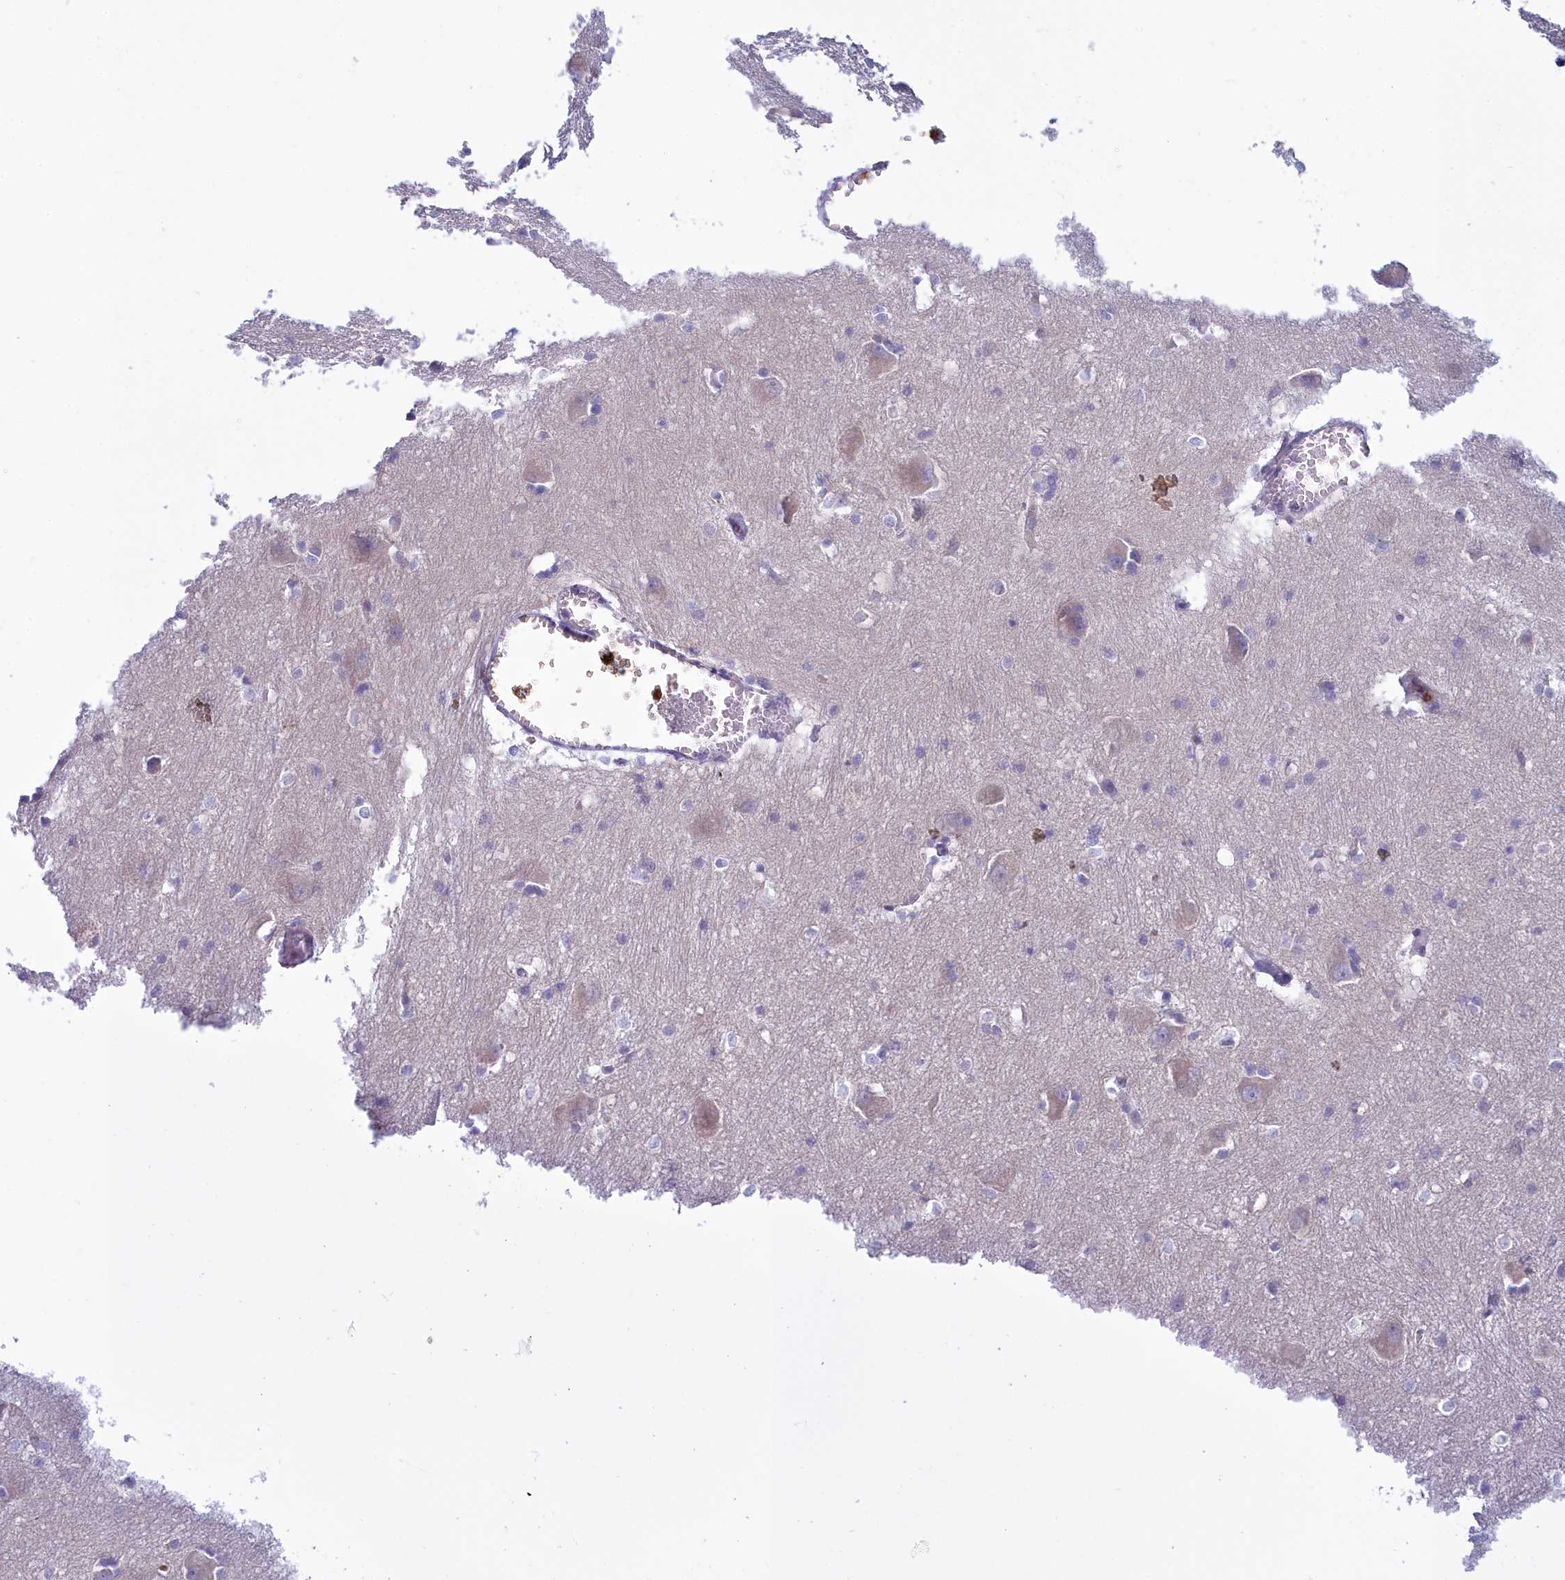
{"staining": {"intensity": "weak", "quantity": "<25%", "location": "cytoplasmic/membranous"}, "tissue": "caudate", "cell_type": "Glial cells", "image_type": "normal", "snomed": [{"axis": "morphology", "description": "Normal tissue, NOS"}, {"axis": "topography", "description": "Lateral ventricle wall"}], "caption": "Glial cells show no significant positivity in normal caudate. (Brightfield microscopy of DAB IHC at high magnification).", "gene": "HM13", "patient": {"sex": "male", "age": 37}}